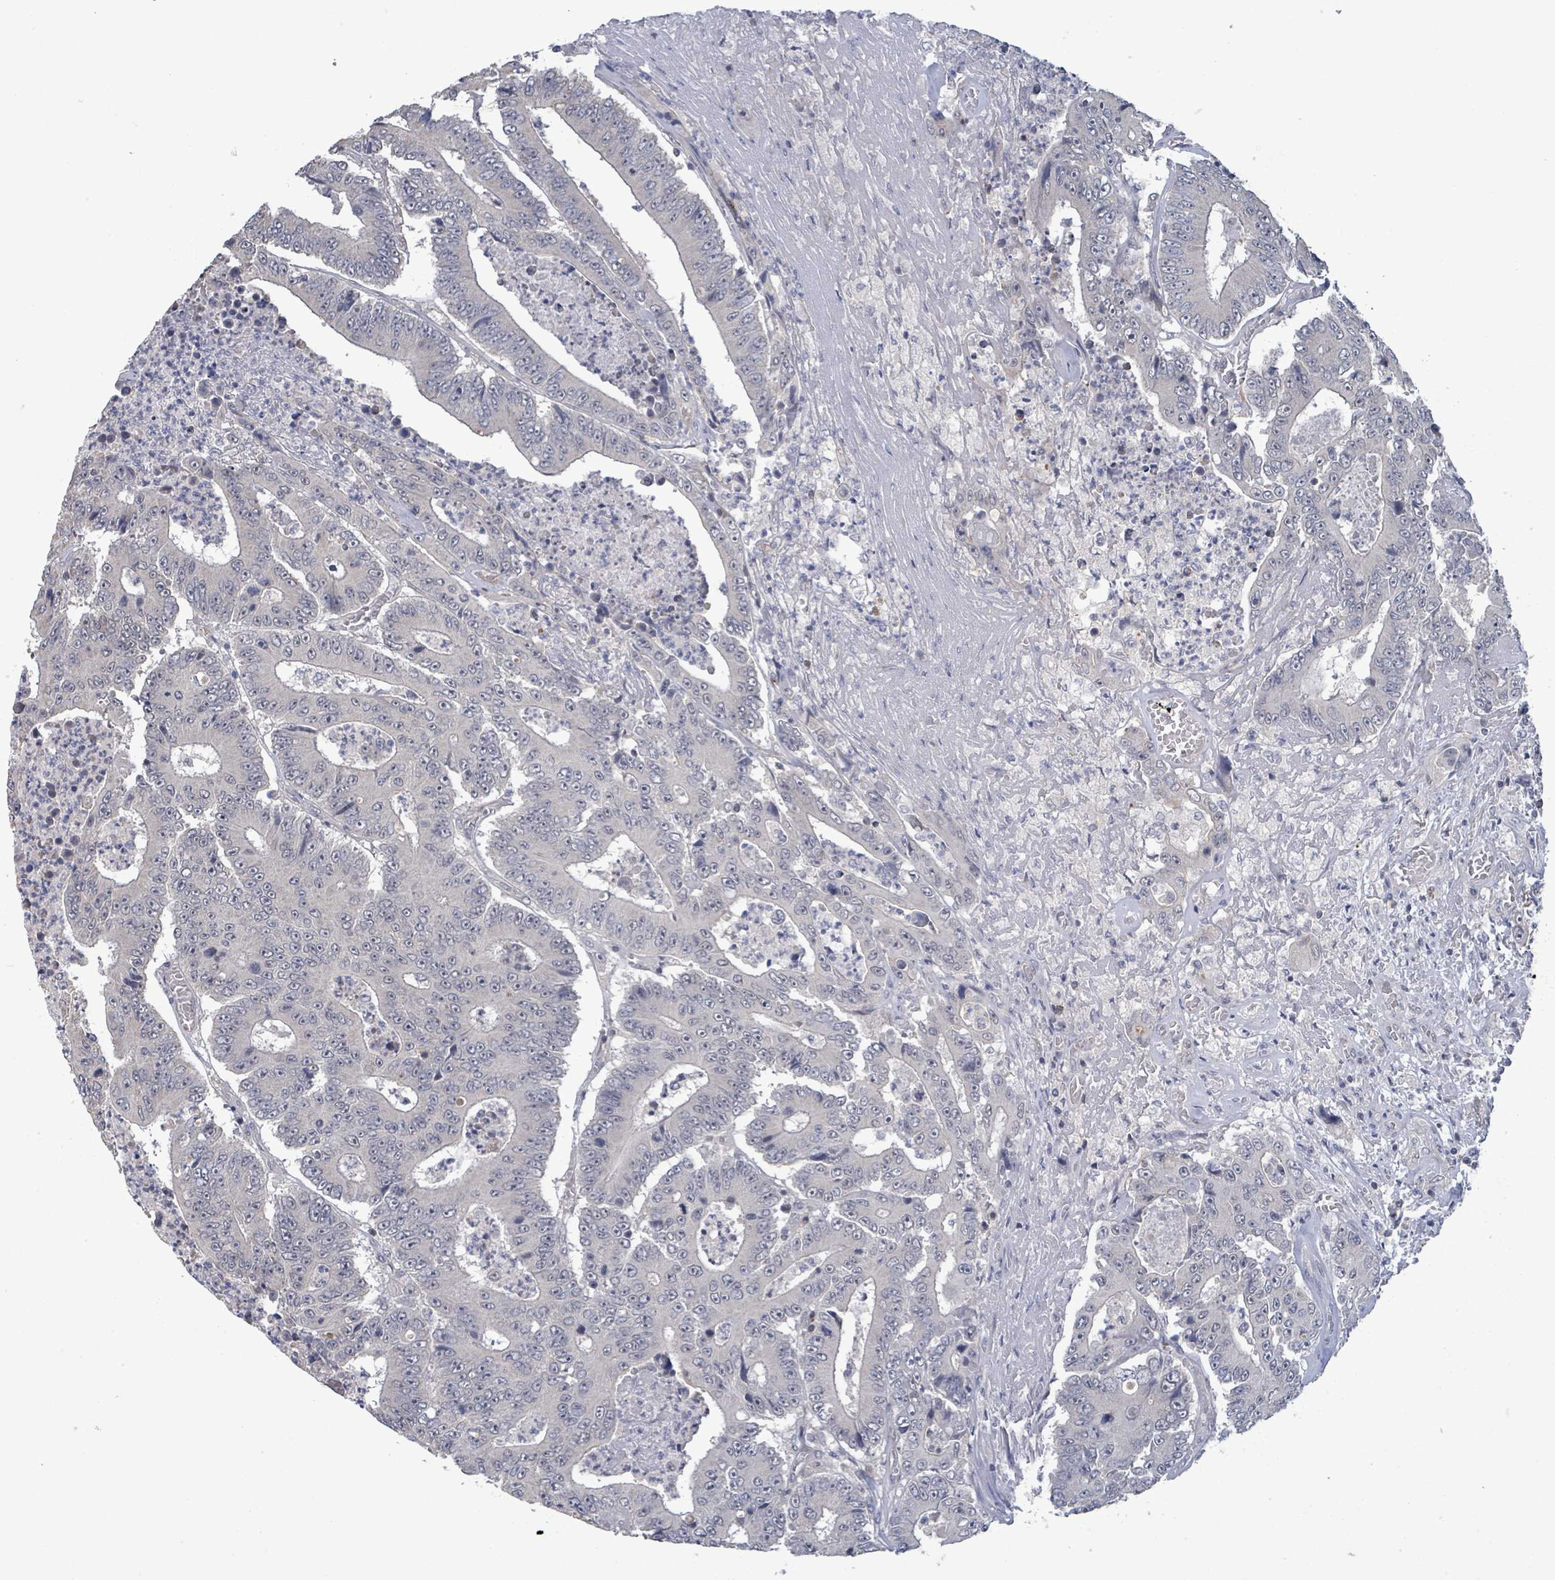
{"staining": {"intensity": "negative", "quantity": "none", "location": "none"}, "tissue": "colorectal cancer", "cell_type": "Tumor cells", "image_type": "cancer", "snomed": [{"axis": "morphology", "description": "Adenocarcinoma, NOS"}, {"axis": "topography", "description": "Colon"}], "caption": "Image shows no significant protein positivity in tumor cells of adenocarcinoma (colorectal).", "gene": "AMMECR1", "patient": {"sex": "male", "age": 83}}